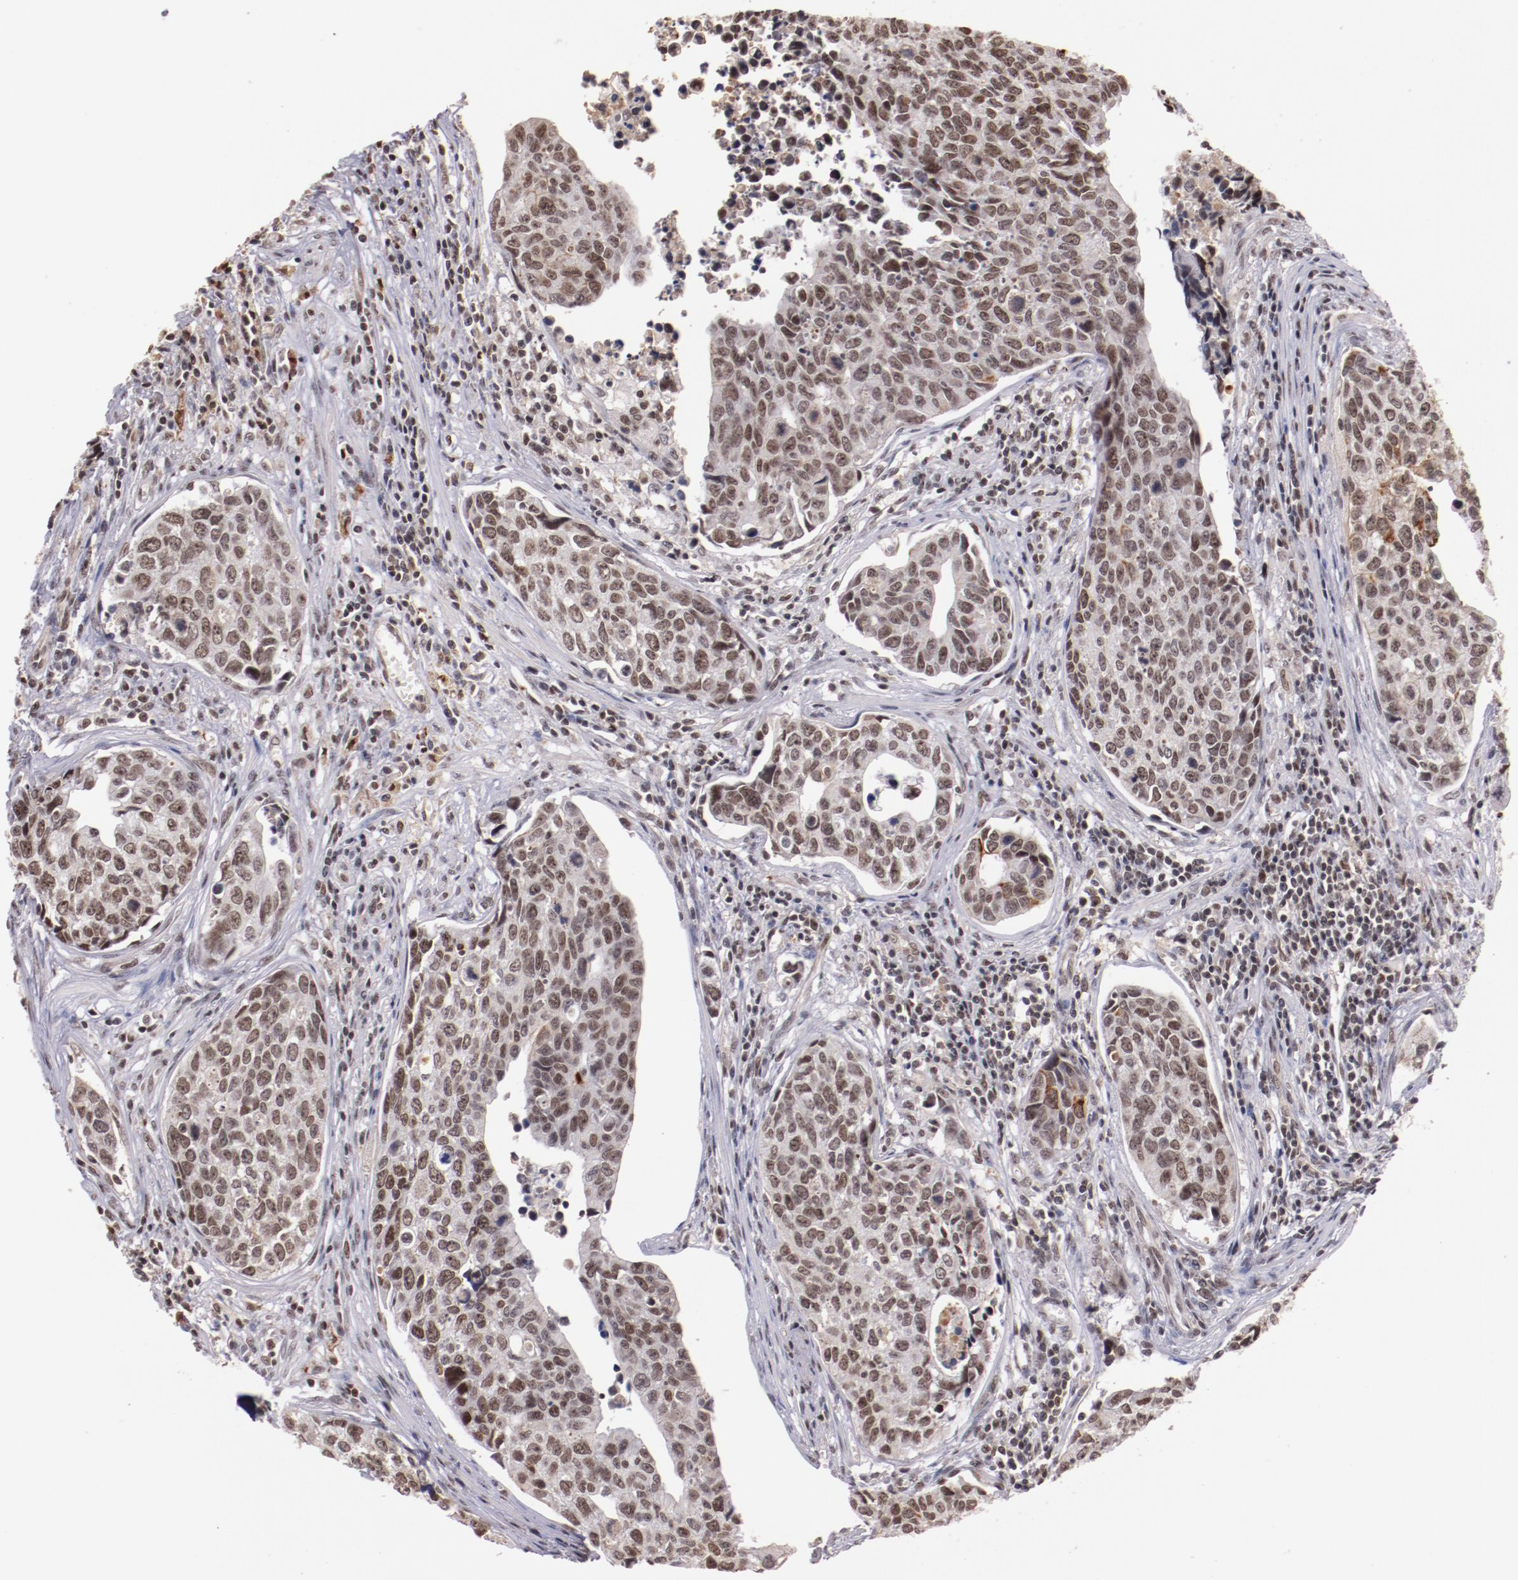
{"staining": {"intensity": "weak", "quantity": "25%-75%", "location": "nuclear"}, "tissue": "urothelial cancer", "cell_type": "Tumor cells", "image_type": "cancer", "snomed": [{"axis": "morphology", "description": "Urothelial carcinoma, High grade"}, {"axis": "topography", "description": "Urinary bladder"}], "caption": "This histopathology image demonstrates urothelial cancer stained with immunohistochemistry (IHC) to label a protein in brown. The nuclear of tumor cells show weak positivity for the protein. Nuclei are counter-stained blue.", "gene": "STAG2", "patient": {"sex": "male", "age": 81}}